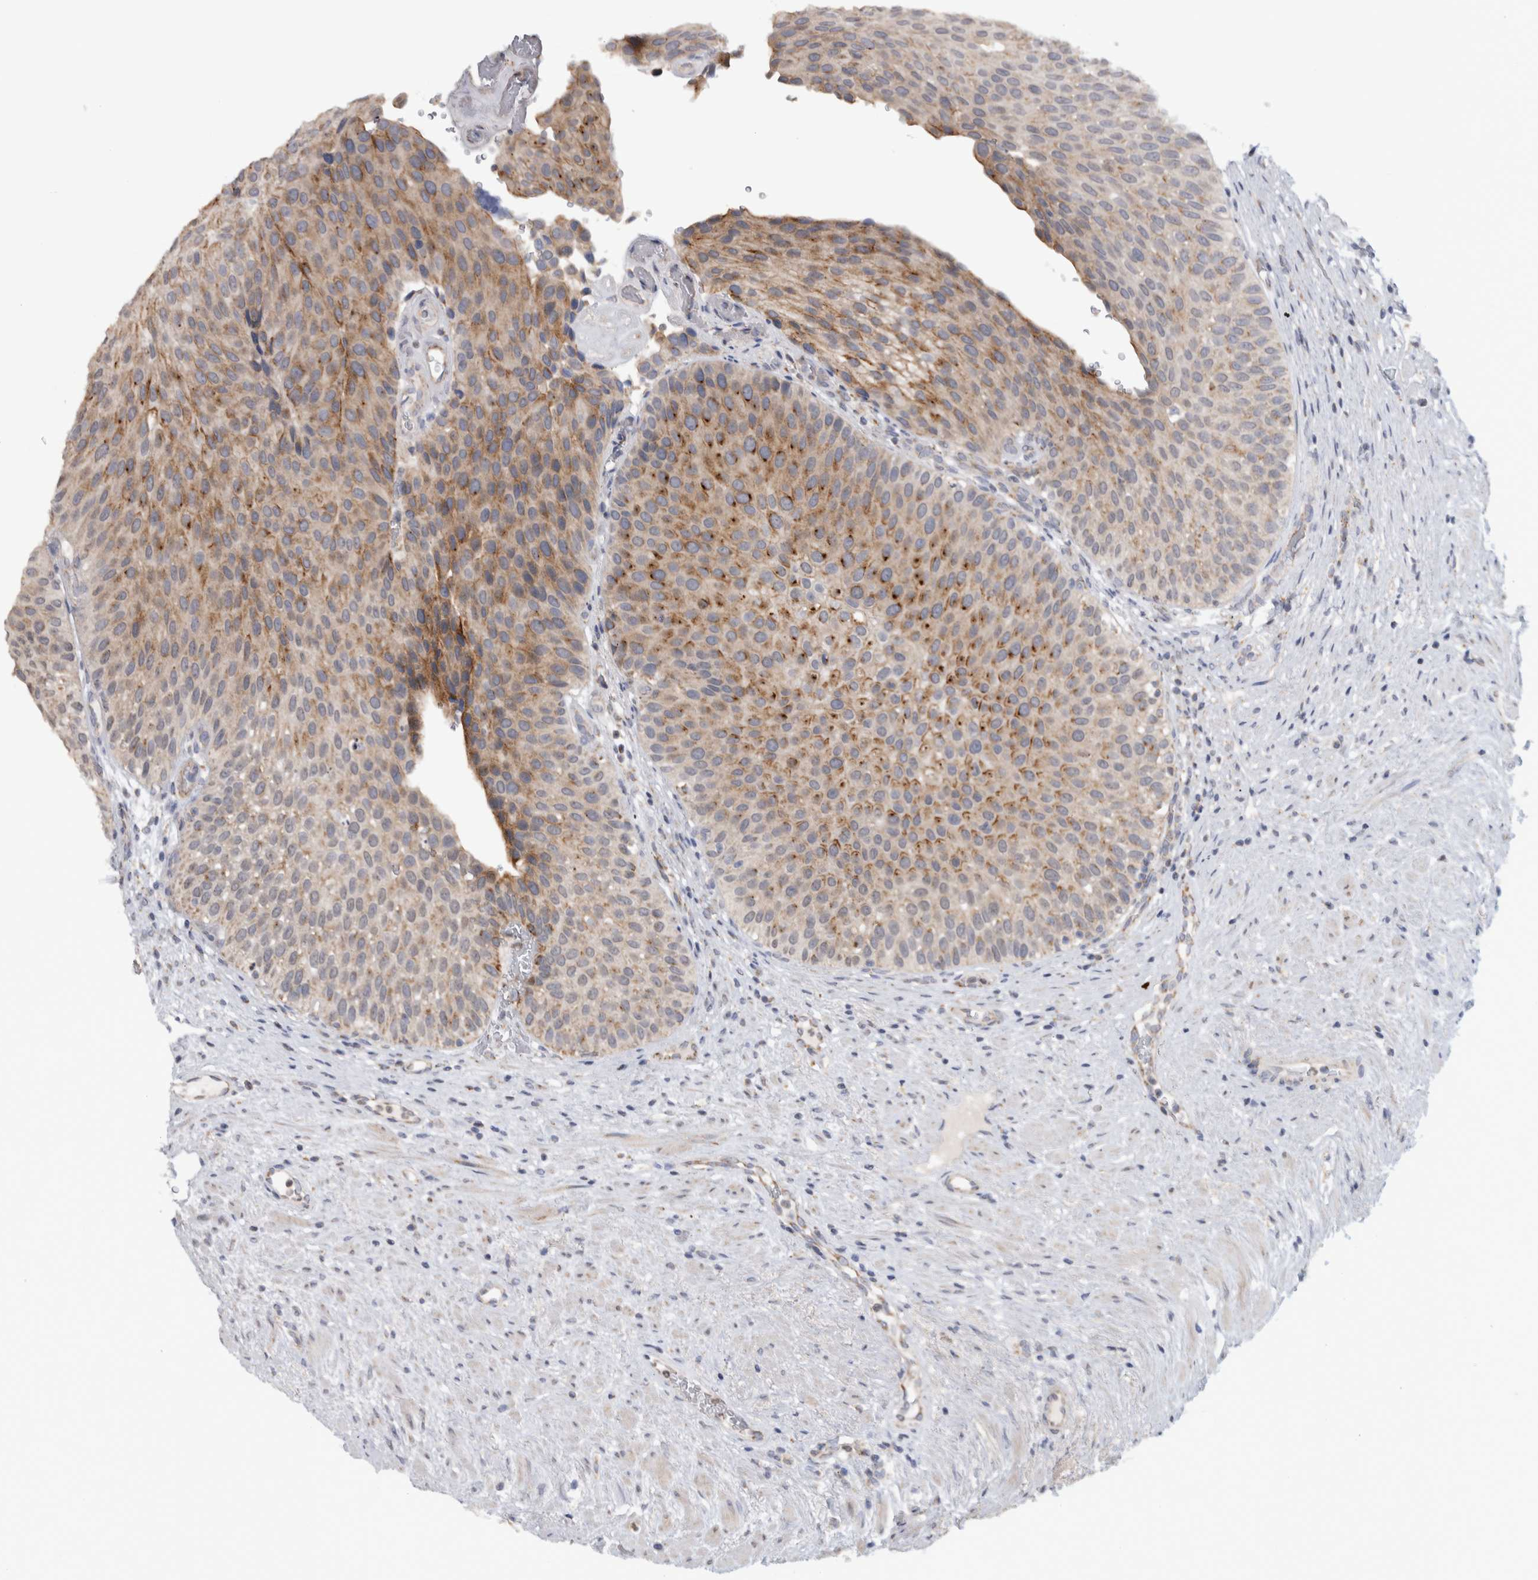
{"staining": {"intensity": "moderate", "quantity": ">75%", "location": "cytoplasmic/membranous"}, "tissue": "urothelial cancer", "cell_type": "Tumor cells", "image_type": "cancer", "snomed": [{"axis": "morphology", "description": "Normal tissue, NOS"}, {"axis": "morphology", "description": "Urothelial carcinoma, Low grade"}, {"axis": "topography", "description": "Urinary bladder"}, {"axis": "topography", "description": "Prostate"}], "caption": "Protein expression analysis of human urothelial cancer reveals moderate cytoplasmic/membranous positivity in about >75% of tumor cells. The protein is shown in brown color, while the nuclei are stained blue.", "gene": "RAB18", "patient": {"sex": "male", "age": 60}}